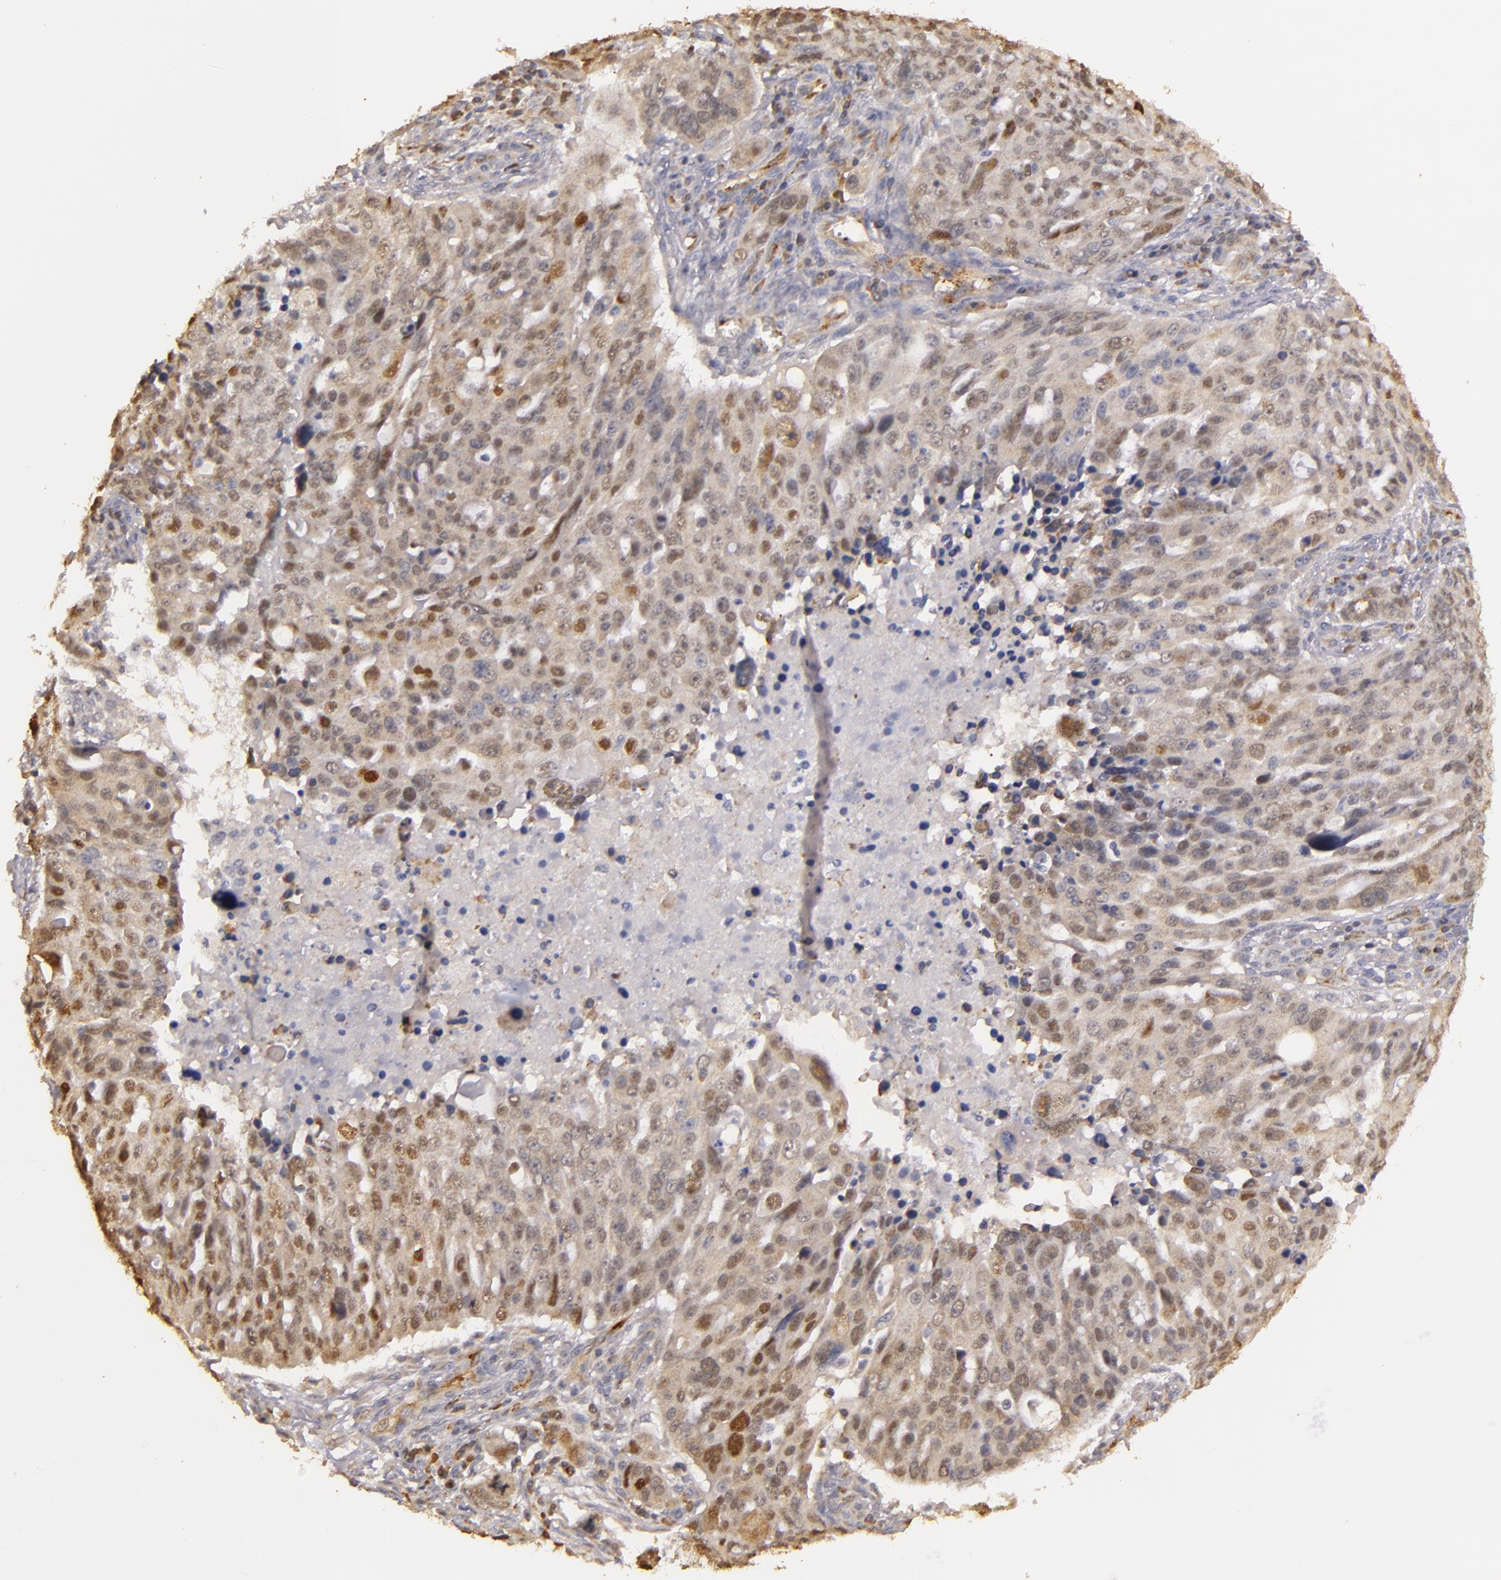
{"staining": {"intensity": "moderate", "quantity": ">75%", "location": "nuclear"}, "tissue": "ovarian cancer", "cell_type": "Tumor cells", "image_type": "cancer", "snomed": [{"axis": "morphology", "description": "Carcinoma, endometroid"}, {"axis": "topography", "description": "Ovary"}], "caption": "Human ovarian cancer stained with a protein marker reveals moderate staining in tumor cells.", "gene": "SYTL4", "patient": {"sex": "female", "age": 75}}